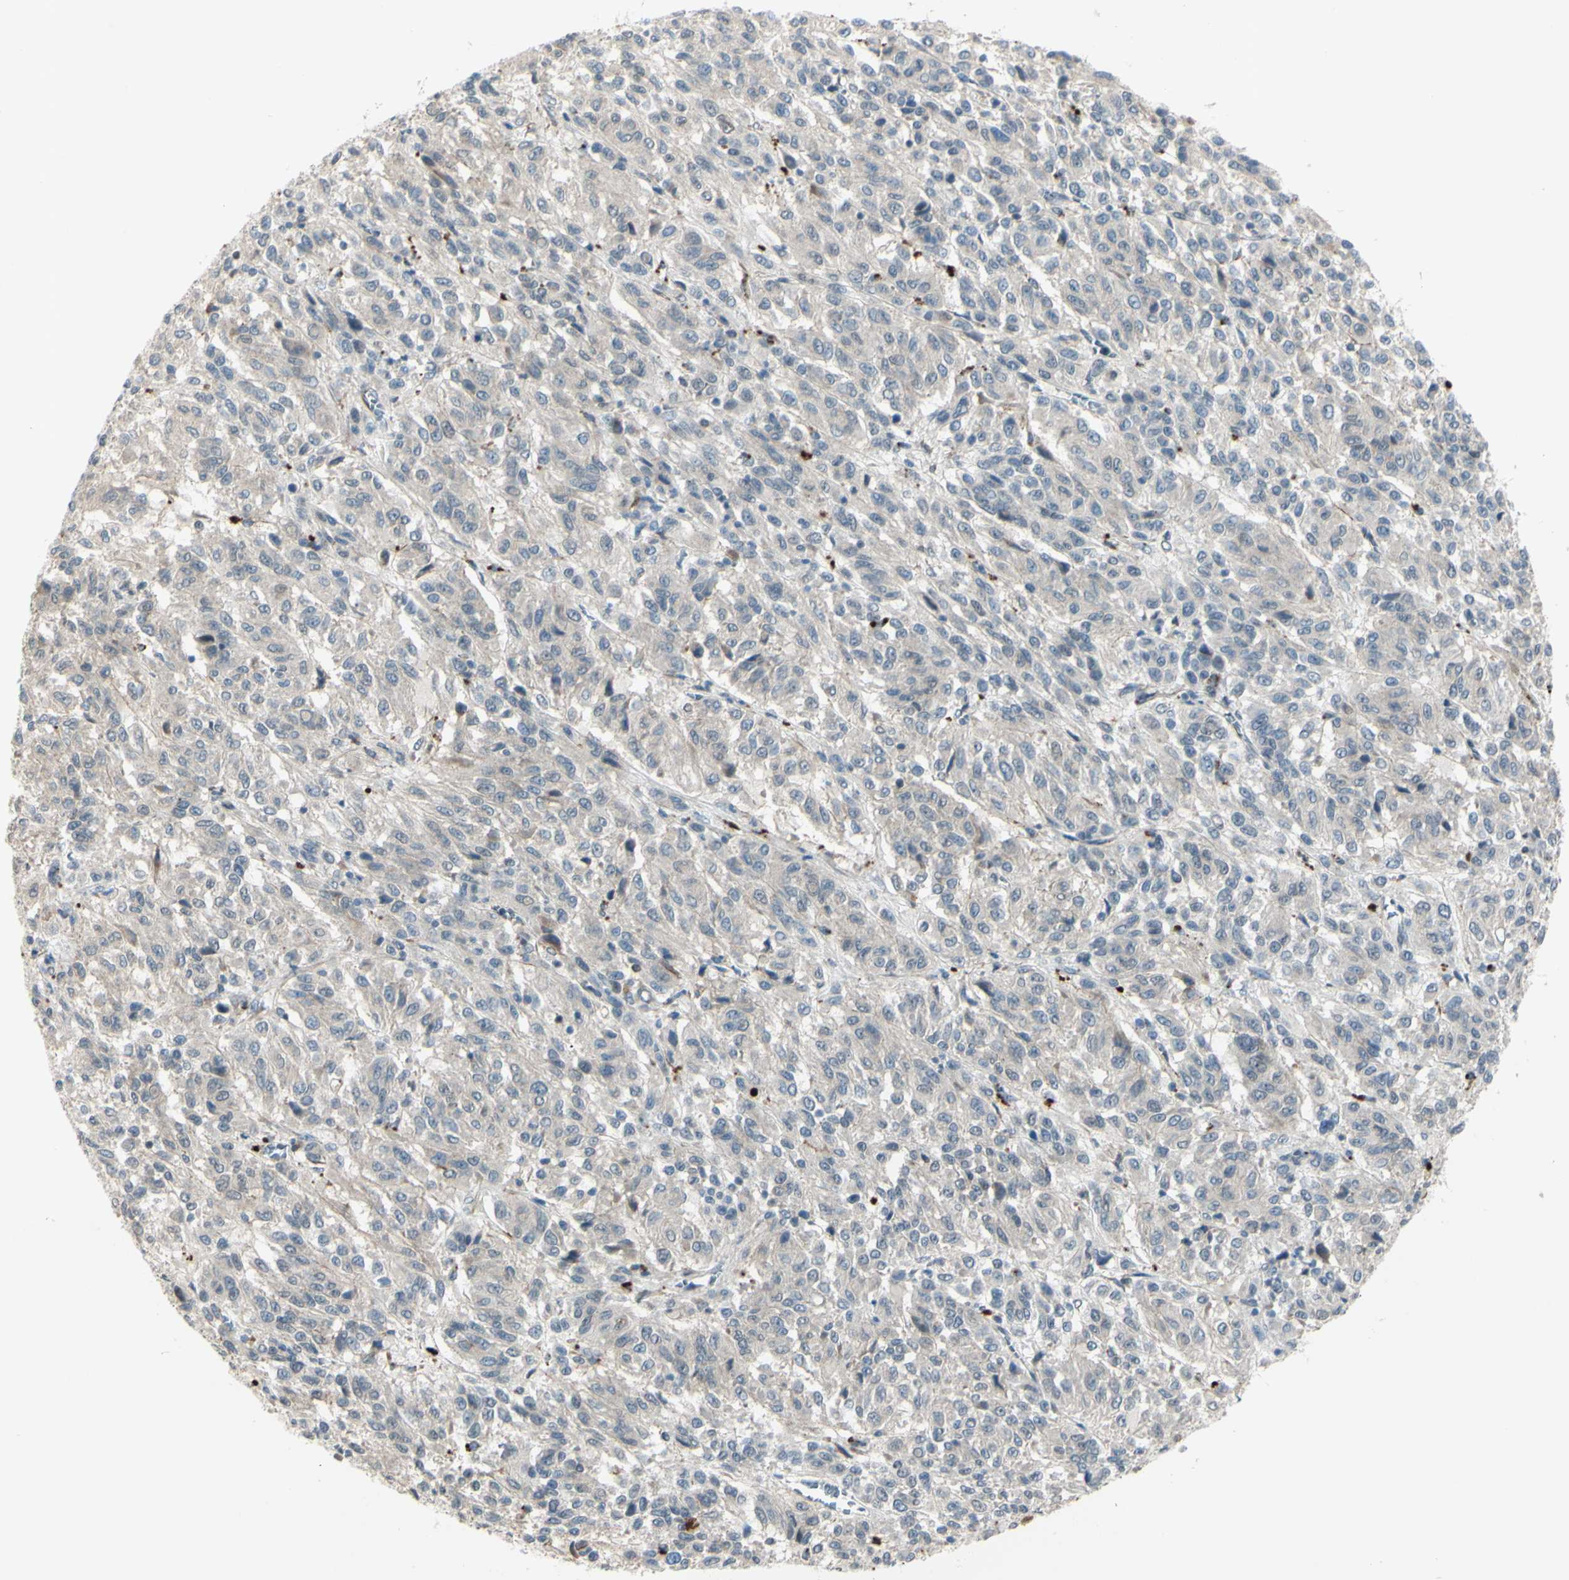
{"staining": {"intensity": "negative", "quantity": "none", "location": "none"}, "tissue": "melanoma", "cell_type": "Tumor cells", "image_type": "cancer", "snomed": [{"axis": "morphology", "description": "Malignant melanoma, Metastatic site"}, {"axis": "topography", "description": "Lung"}], "caption": "Tumor cells show no significant expression in malignant melanoma (metastatic site). Nuclei are stained in blue.", "gene": "FGFR2", "patient": {"sex": "male", "age": 64}}